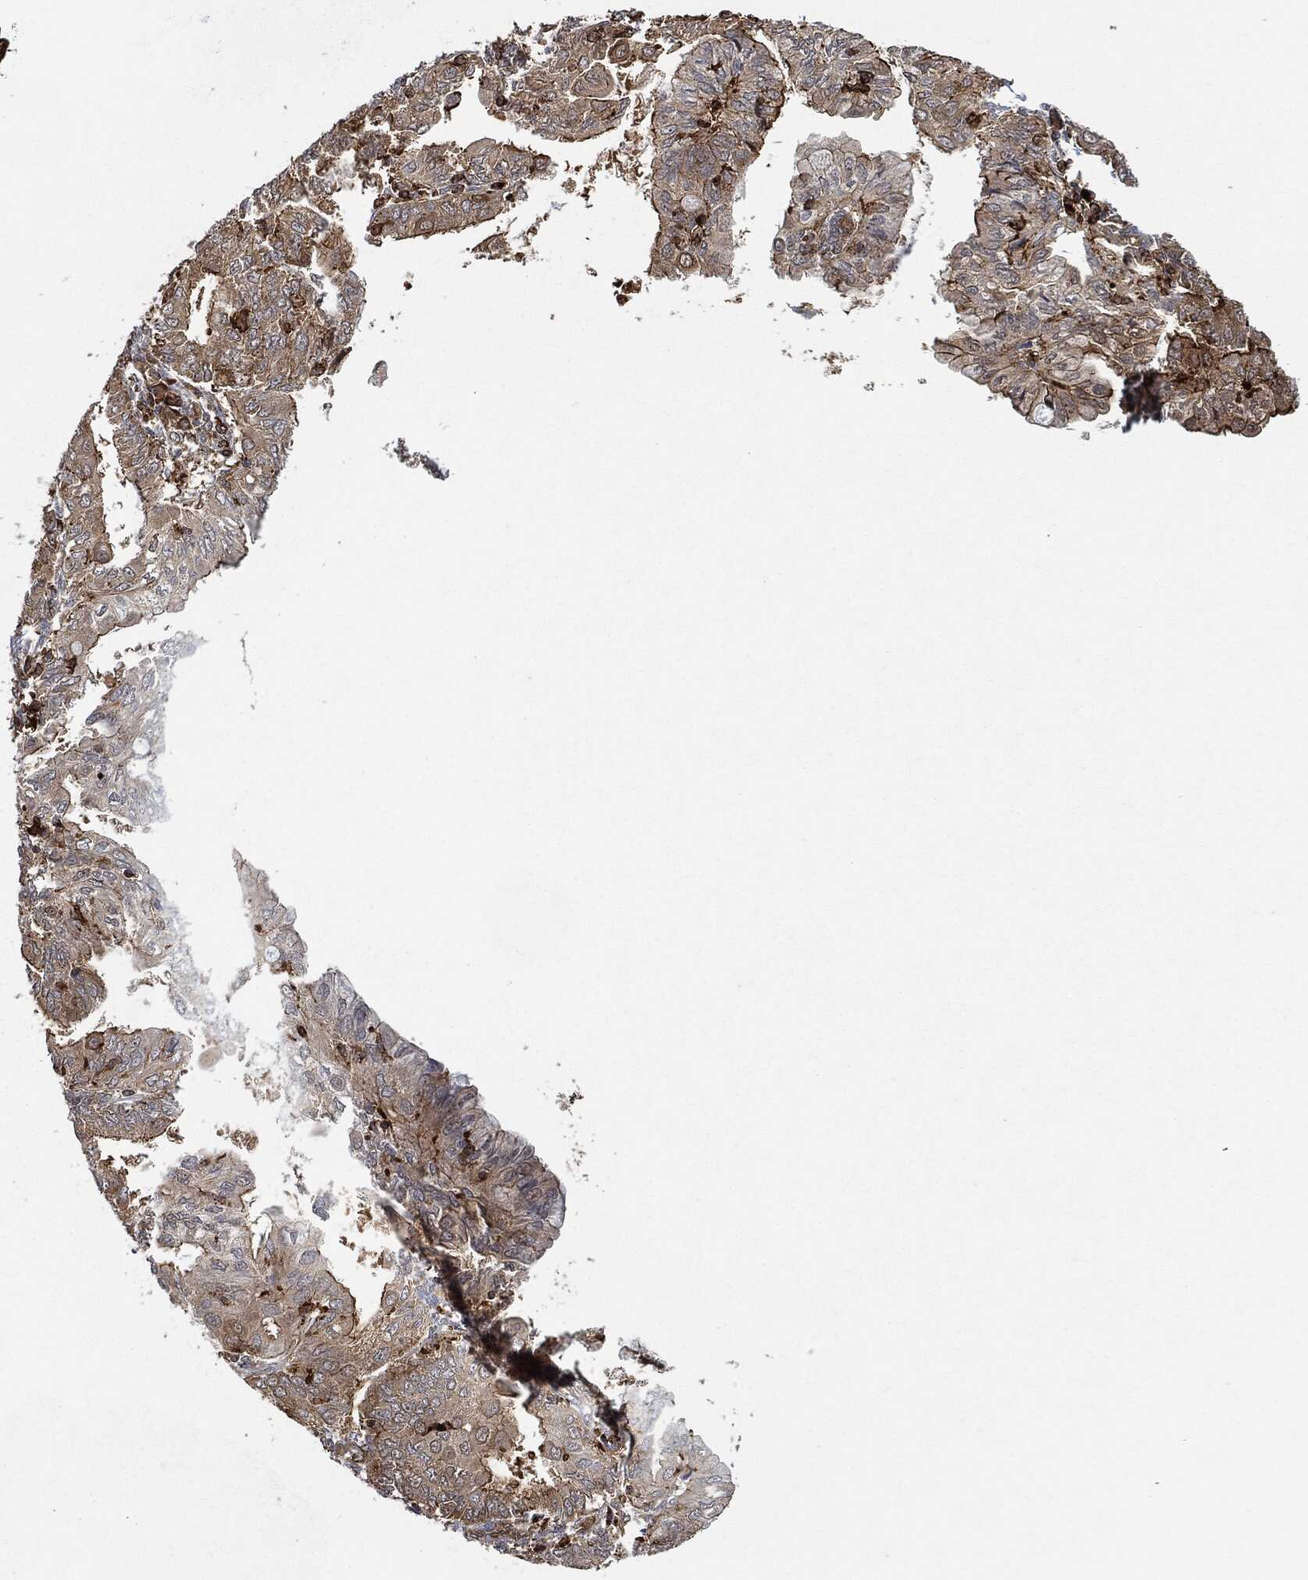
{"staining": {"intensity": "strong", "quantity": "25%-75%", "location": "cytoplasmic/membranous"}, "tissue": "endometrial cancer", "cell_type": "Tumor cells", "image_type": "cancer", "snomed": [{"axis": "morphology", "description": "Adenocarcinoma, NOS"}, {"axis": "topography", "description": "Endometrium"}], "caption": "Protein staining displays strong cytoplasmic/membranous expression in approximately 25%-75% of tumor cells in endometrial cancer (adenocarcinoma).", "gene": "TPT1", "patient": {"sex": "female", "age": 68}}